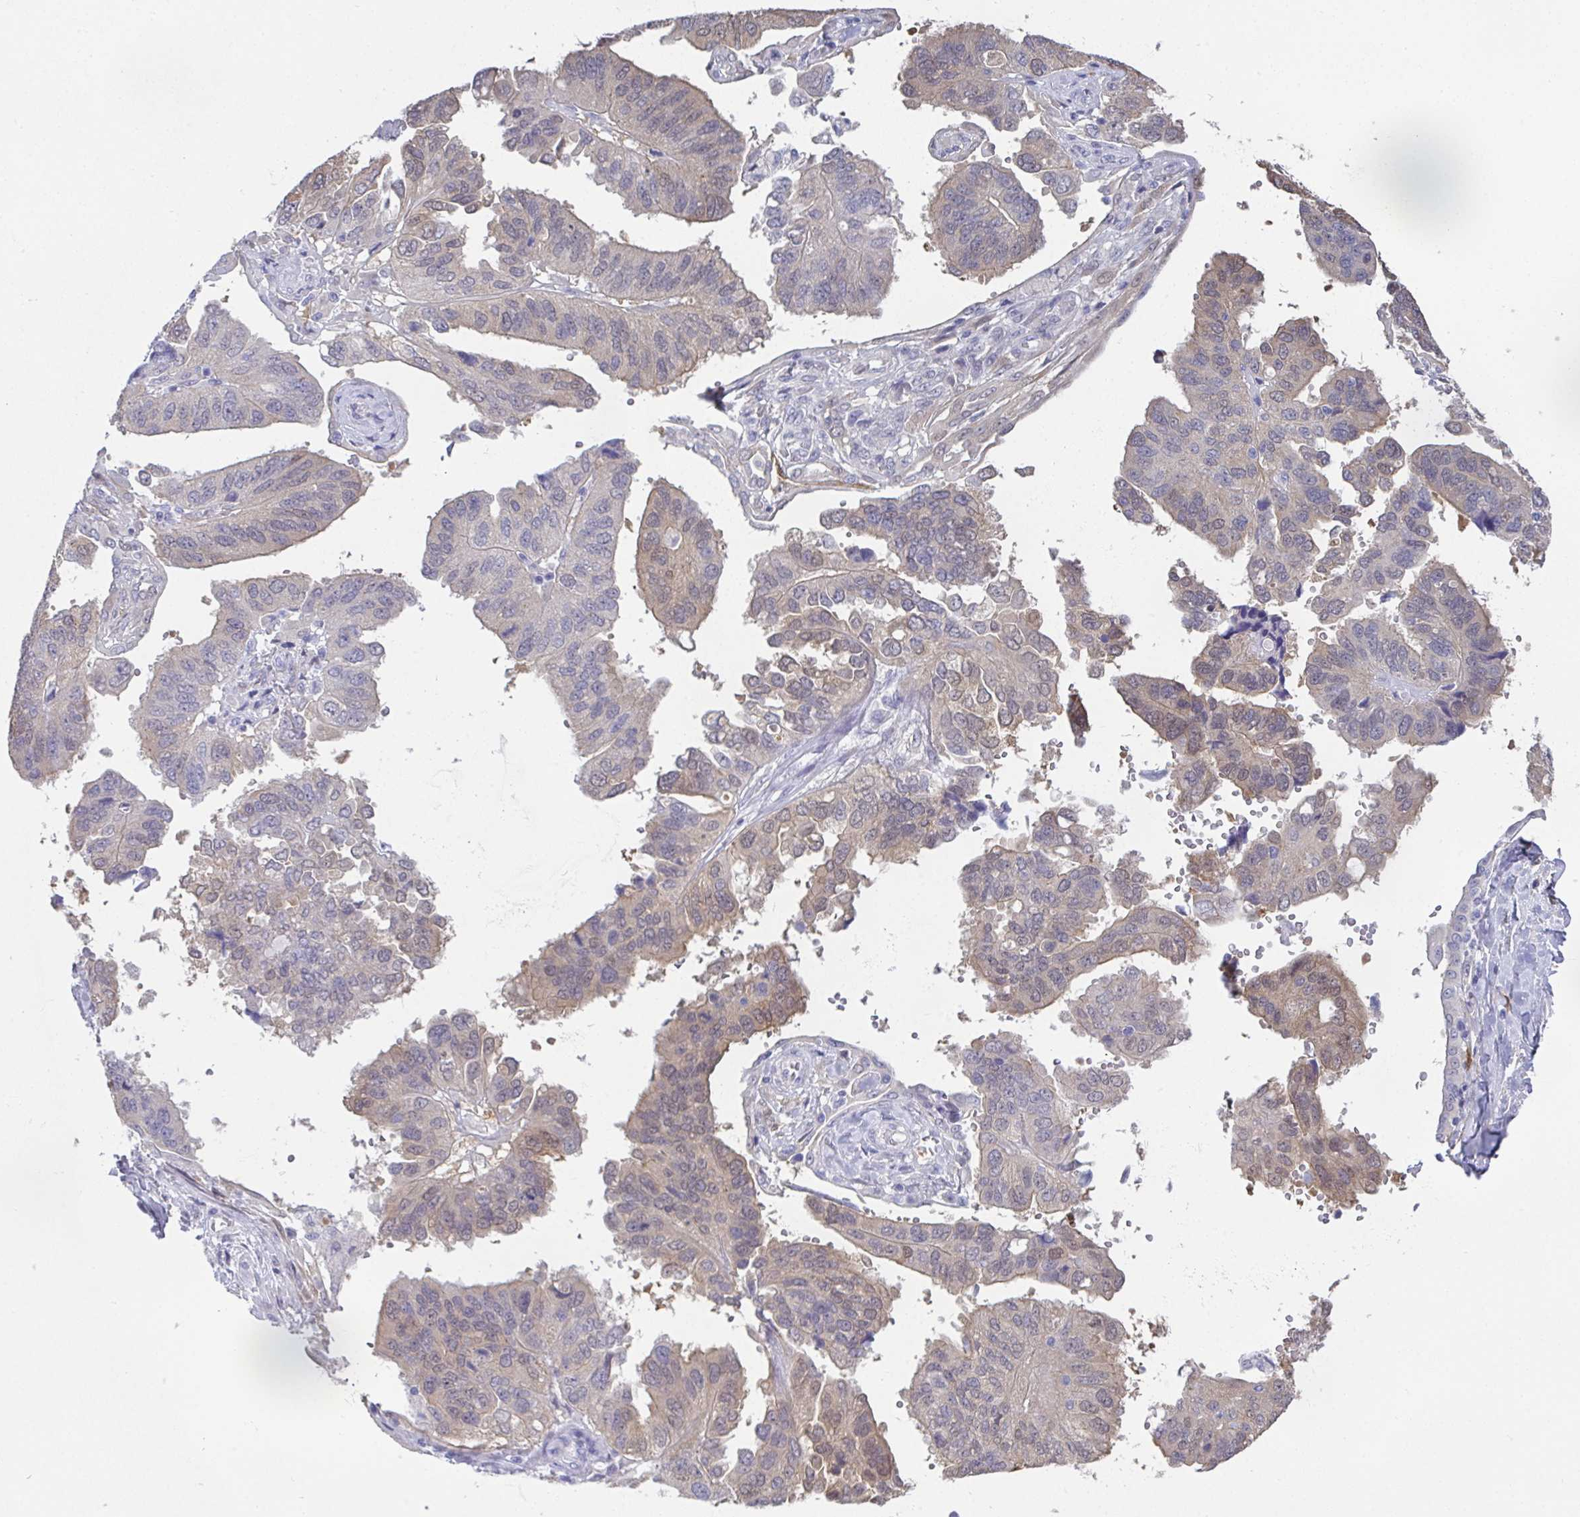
{"staining": {"intensity": "weak", "quantity": "<25%", "location": "cytoplasmic/membranous"}, "tissue": "ovarian cancer", "cell_type": "Tumor cells", "image_type": "cancer", "snomed": [{"axis": "morphology", "description": "Cystadenocarcinoma, serous, NOS"}, {"axis": "topography", "description": "Ovary"}], "caption": "A photomicrograph of human ovarian serous cystadenocarcinoma is negative for staining in tumor cells.", "gene": "RBP1", "patient": {"sex": "female", "age": 79}}